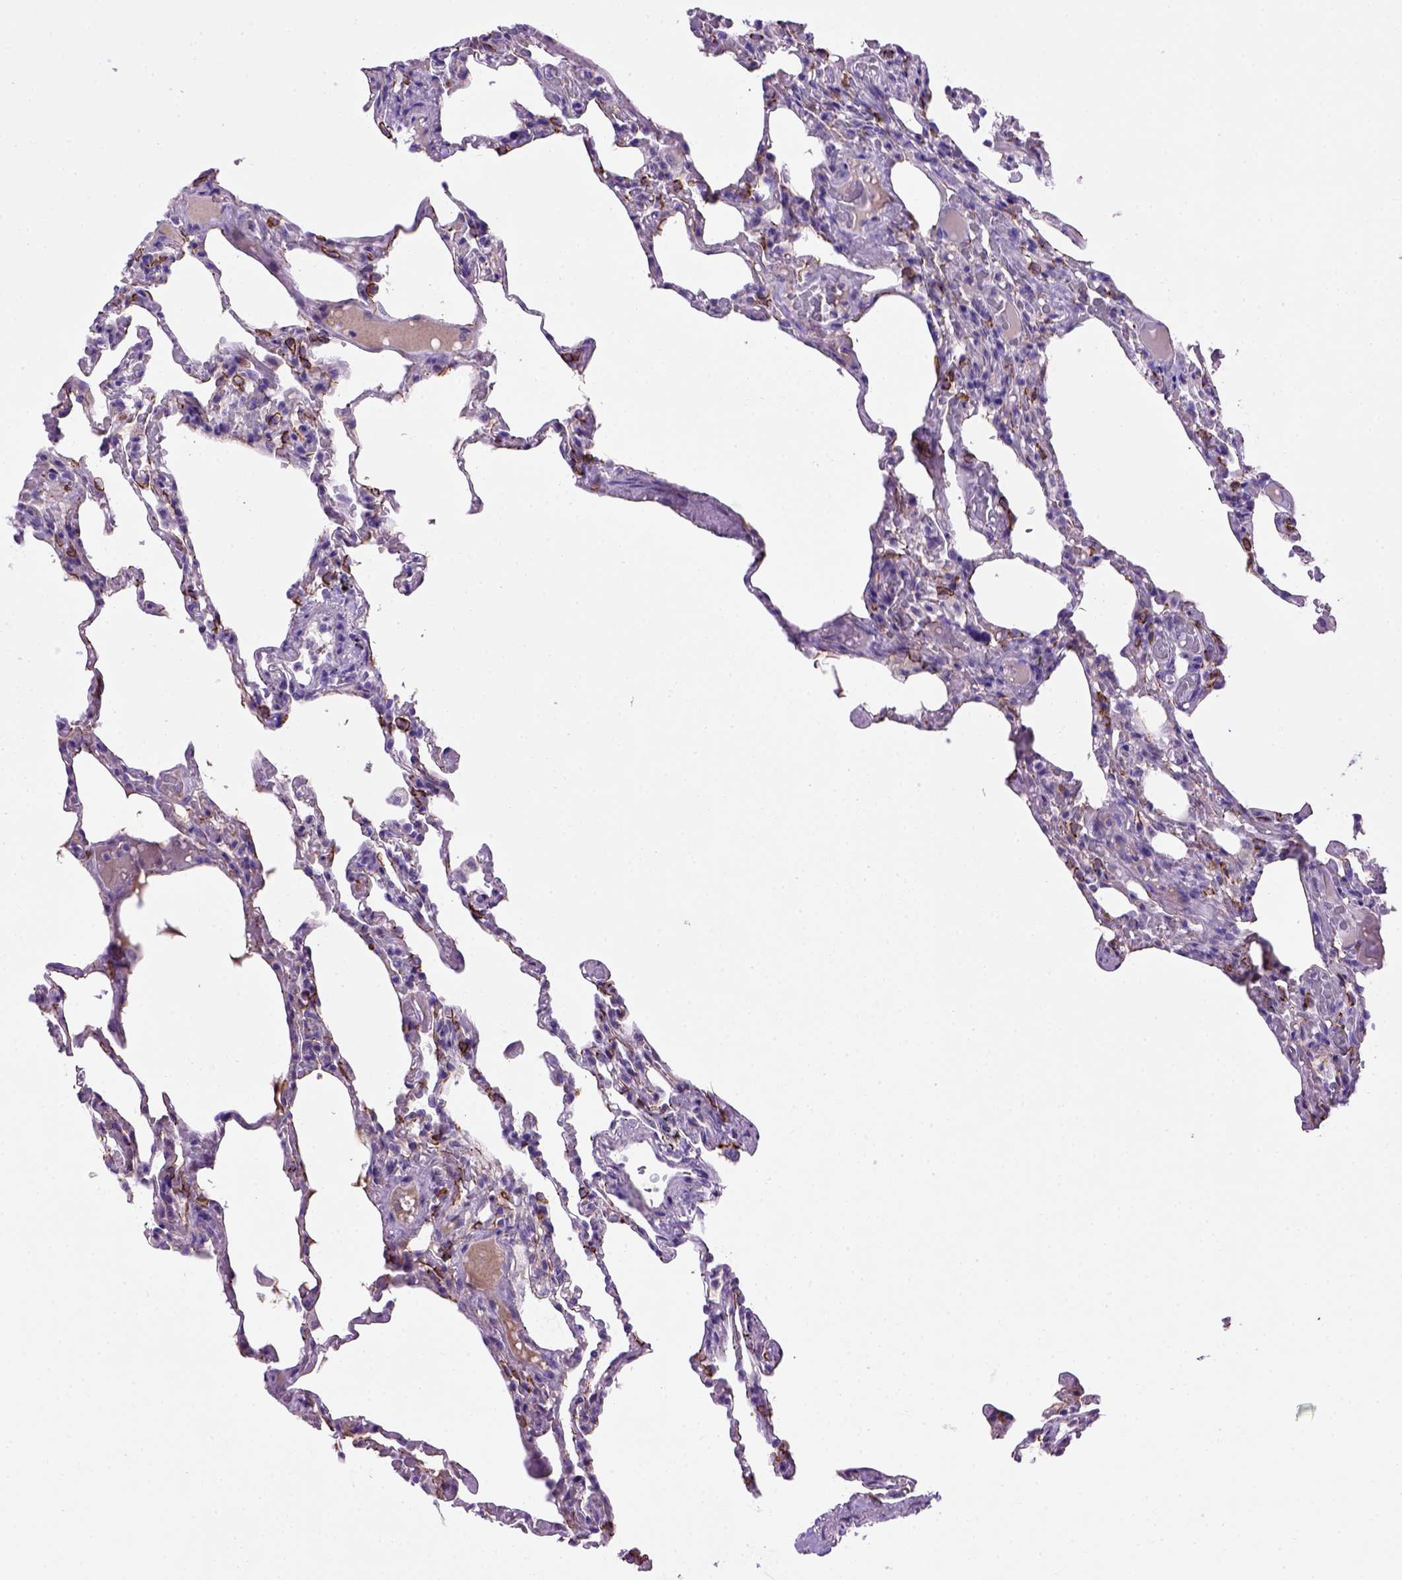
{"staining": {"intensity": "weak", "quantity": "25%-75%", "location": "cytoplasmic/membranous"}, "tissue": "lung", "cell_type": "Alveolar cells", "image_type": "normal", "snomed": [{"axis": "morphology", "description": "Normal tissue, NOS"}, {"axis": "topography", "description": "Lung"}], "caption": "Immunohistochemical staining of normal human lung demonstrates 25%-75% levels of weak cytoplasmic/membranous protein expression in about 25%-75% of alveolar cells.", "gene": "CDH1", "patient": {"sex": "female", "age": 43}}